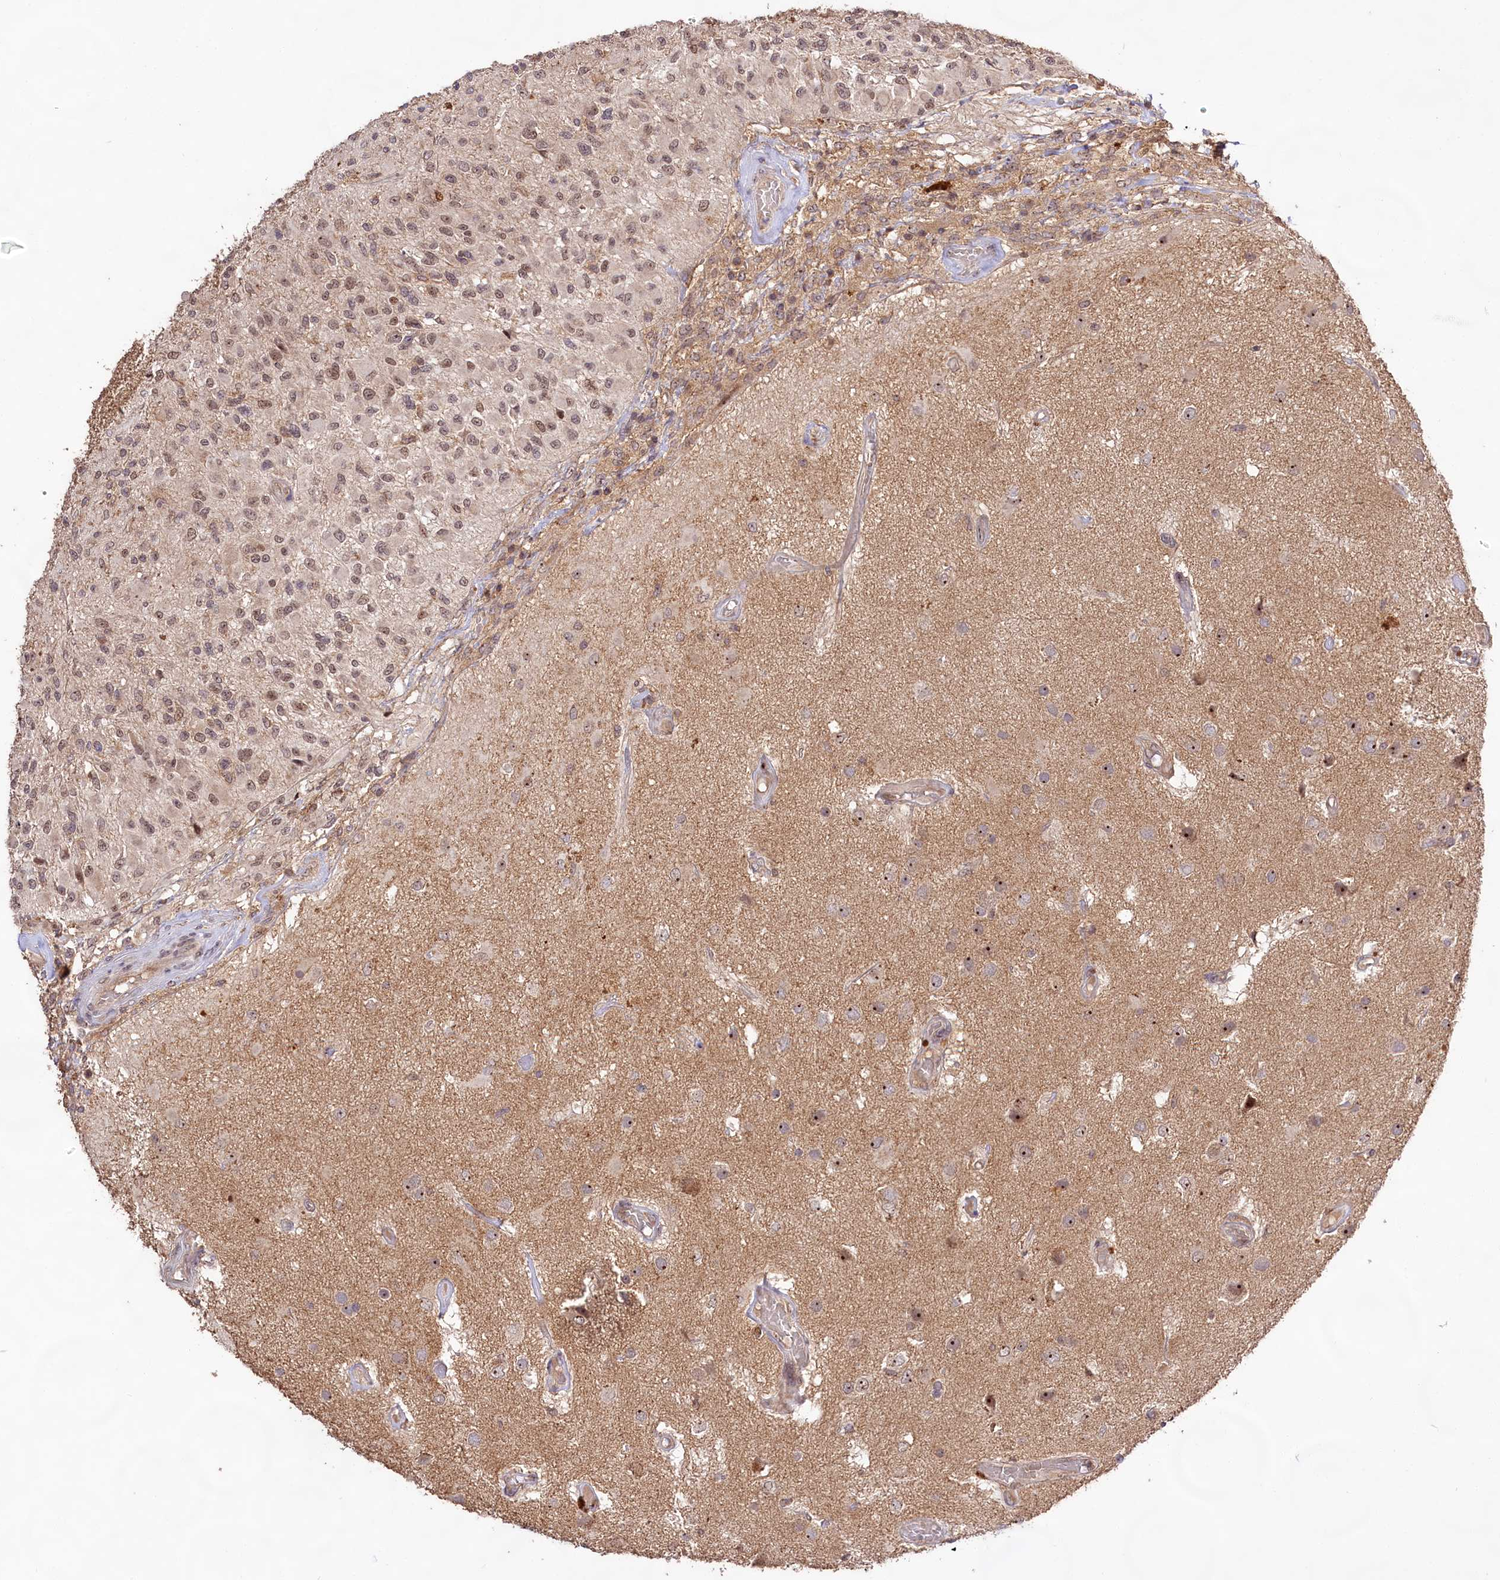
{"staining": {"intensity": "moderate", "quantity": ">75%", "location": "nuclear"}, "tissue": "glioma", "cell_type": "Tumor cells", "image_type": "cancer", "snomed": [{"axis": "morphology", "description": "Glioma, malignant, High grade"}, {"axis": "morphology", "description": "Glioblastoma, NOS"}, {"axis": "topography", "description": "Brain"}], "caption": "The micrograph demonstrates immunohistochemical staining of glioma. There is moderate nuclear staining is seen in about >75% of tumor cells.", "gene": "RRP8", "patient": {"sex": "male", "age": 60}}